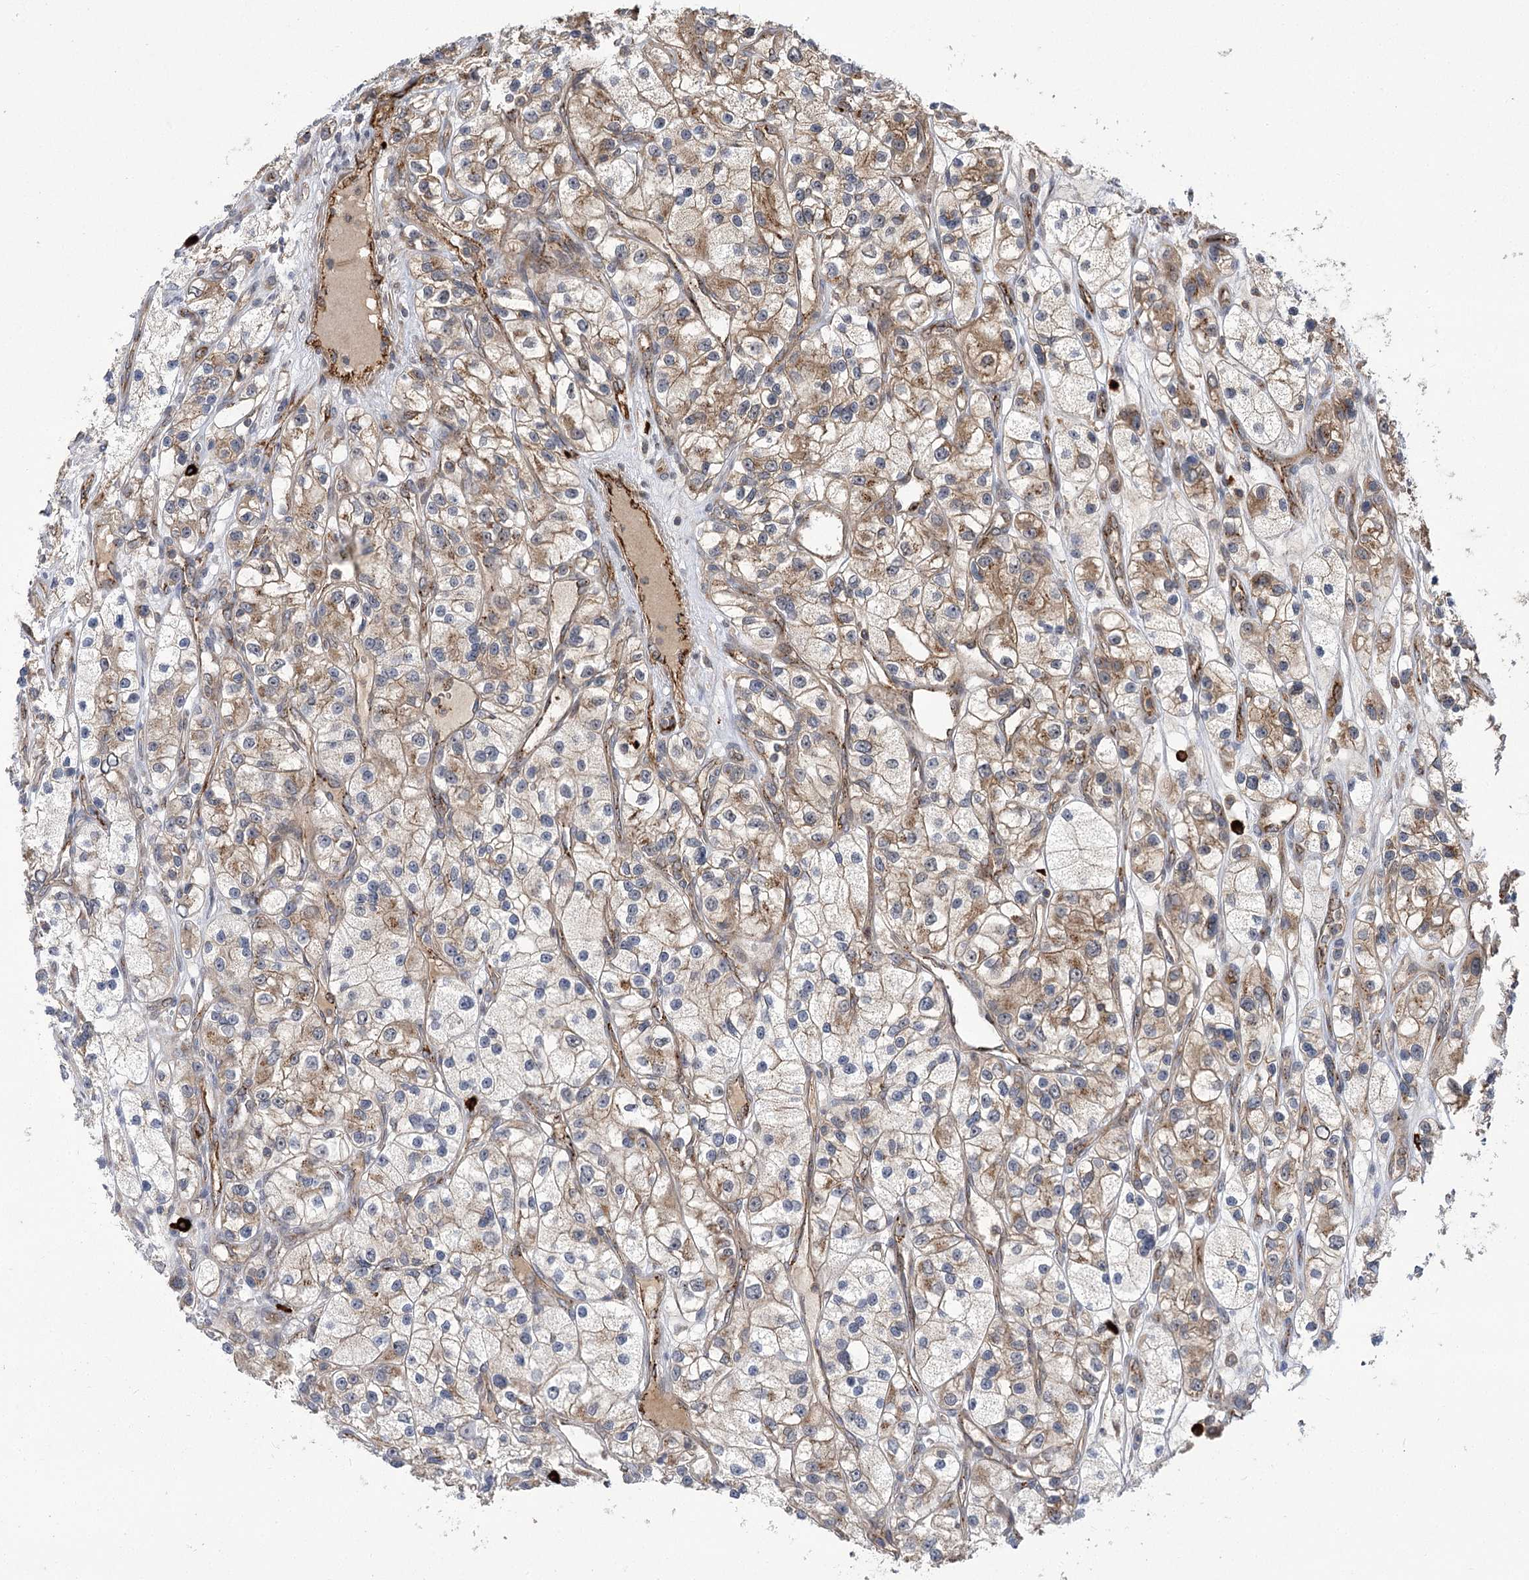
{"staining": {"intensity": "moderate", "quantity": "25%-75%", "location": "cytoplasmic/membranous"}, "tissue": "renal cancer", "cell_type": "Tumor cells", "image_type": "cancer", "snomed": [{"axis": "morphology", "description": "Adenocarcinoma, NOS"}, {"axis": "topography", "description": "Kidney"}], "caption": "Renal cancer tissue shows moderate cytoplasmic/membranous positivity in approximately 25%-75% of tumor cells, visualized by immunohistochemistry. The protein is stained brown, and the nuclei are stained in blue (DAB IHC with brightfield microscopy, high magnification).", "gene": "CARD19", "patient": {"sex": "female", "age": 57}}